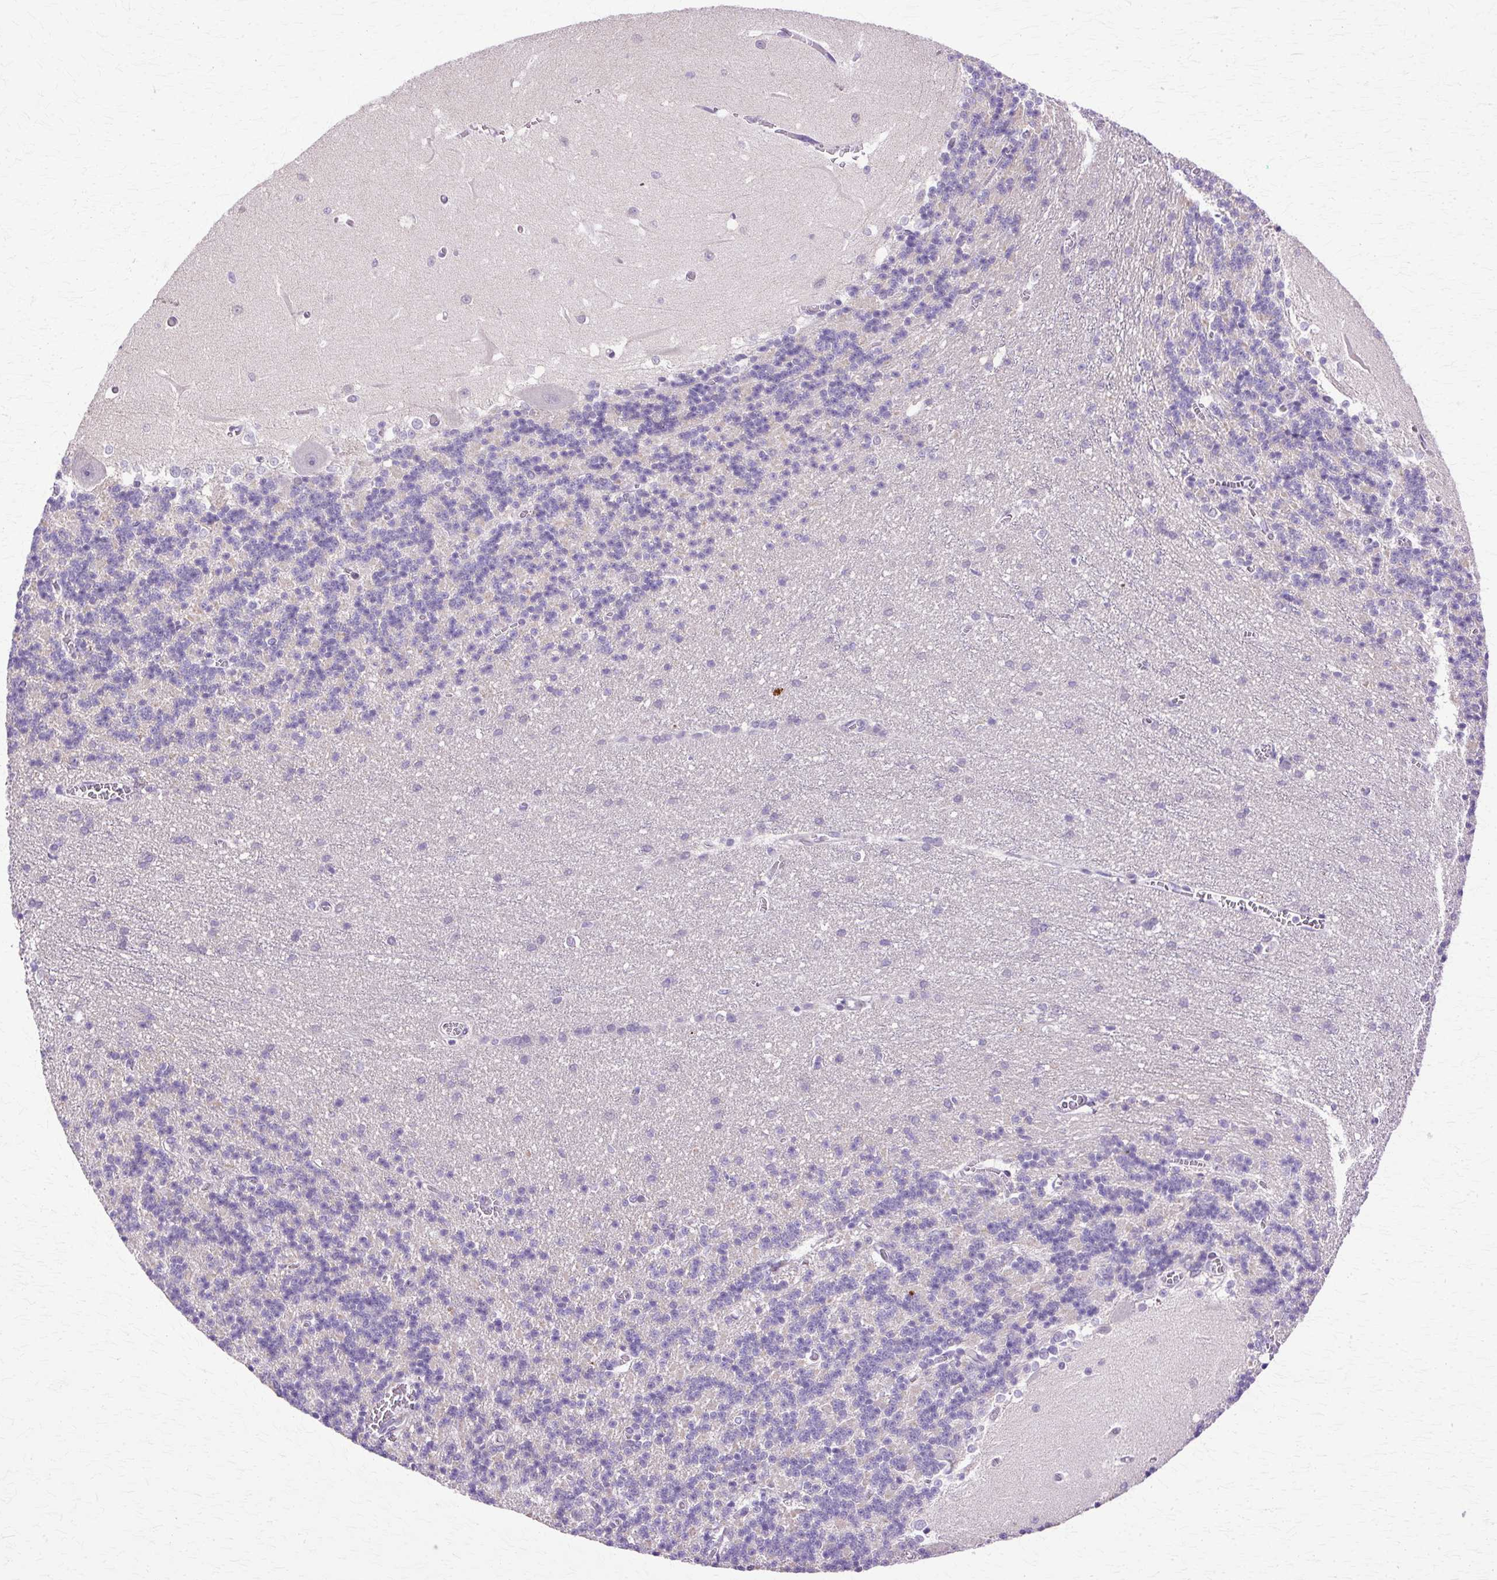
{"staining": {"intensity": "negative", "quantity": "none", "location": "none"}, "tissue": "cerebellum", "cell_type": "Cells in granular layer", "image_type": "normal", "snomed": [{"axis": "morphology", "description": "Normal tissue, NOS"}, {"axis": "topography", "description": "Cerebellum"}], "caption": "This histopathology image is of normal cerebellum stained with immunohistochemistry (IHC) to label a protein in brown with the nuclei are counter-stained blue. There is no expression in cells in granular layer. (Immunohistochemistry, brightfield microscopy, high magnification).", "gene": "HSPA1A", "patient": {"sex": "male", "age": 37}}